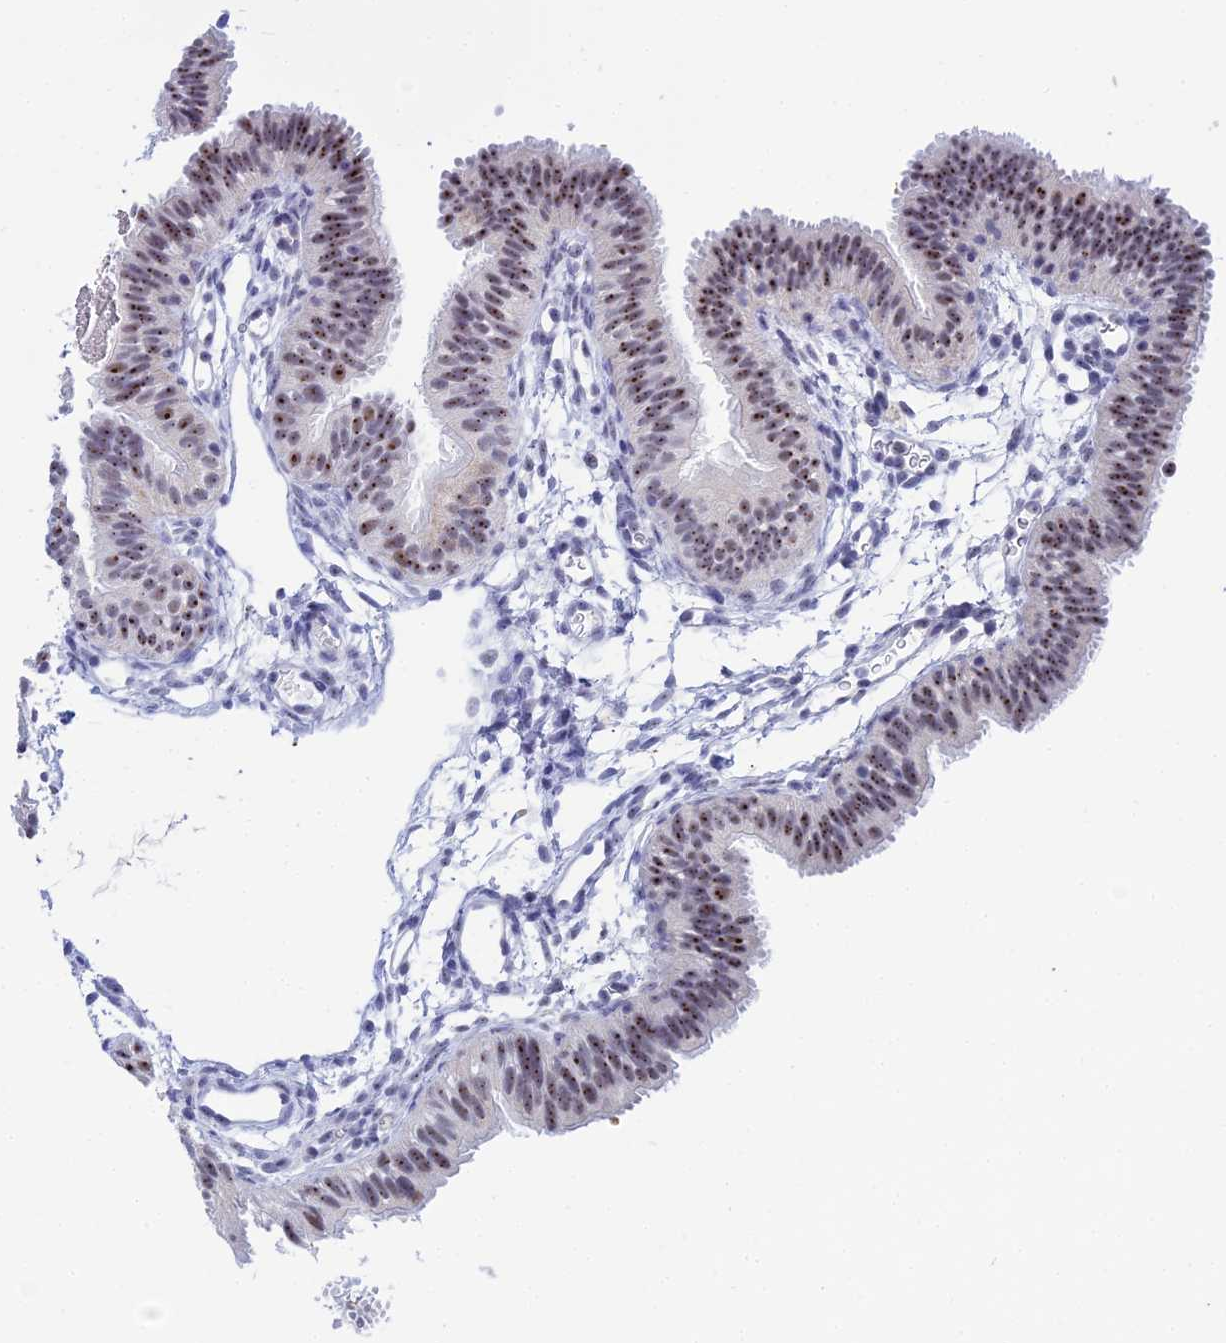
{"staining": {"intensity": "moderate", "quantity": "25%-75%", "location": "nuclear"}, "tissue": "fallopian tube", "cell_type": "Glandular cells", "image_type": "normal", "snomed": [{"axis": "morphology", "description": "Normal tissue, NOS"}, {"axis": "topography", "description": "Fallopian tube"}], "caption": "The immunohistochemical stain highlights moderate nuclear positivity in glandular cells of benign fallopian tube.", "gene": "PLPP4", "patient": {"sex": "female", "age": 35}}